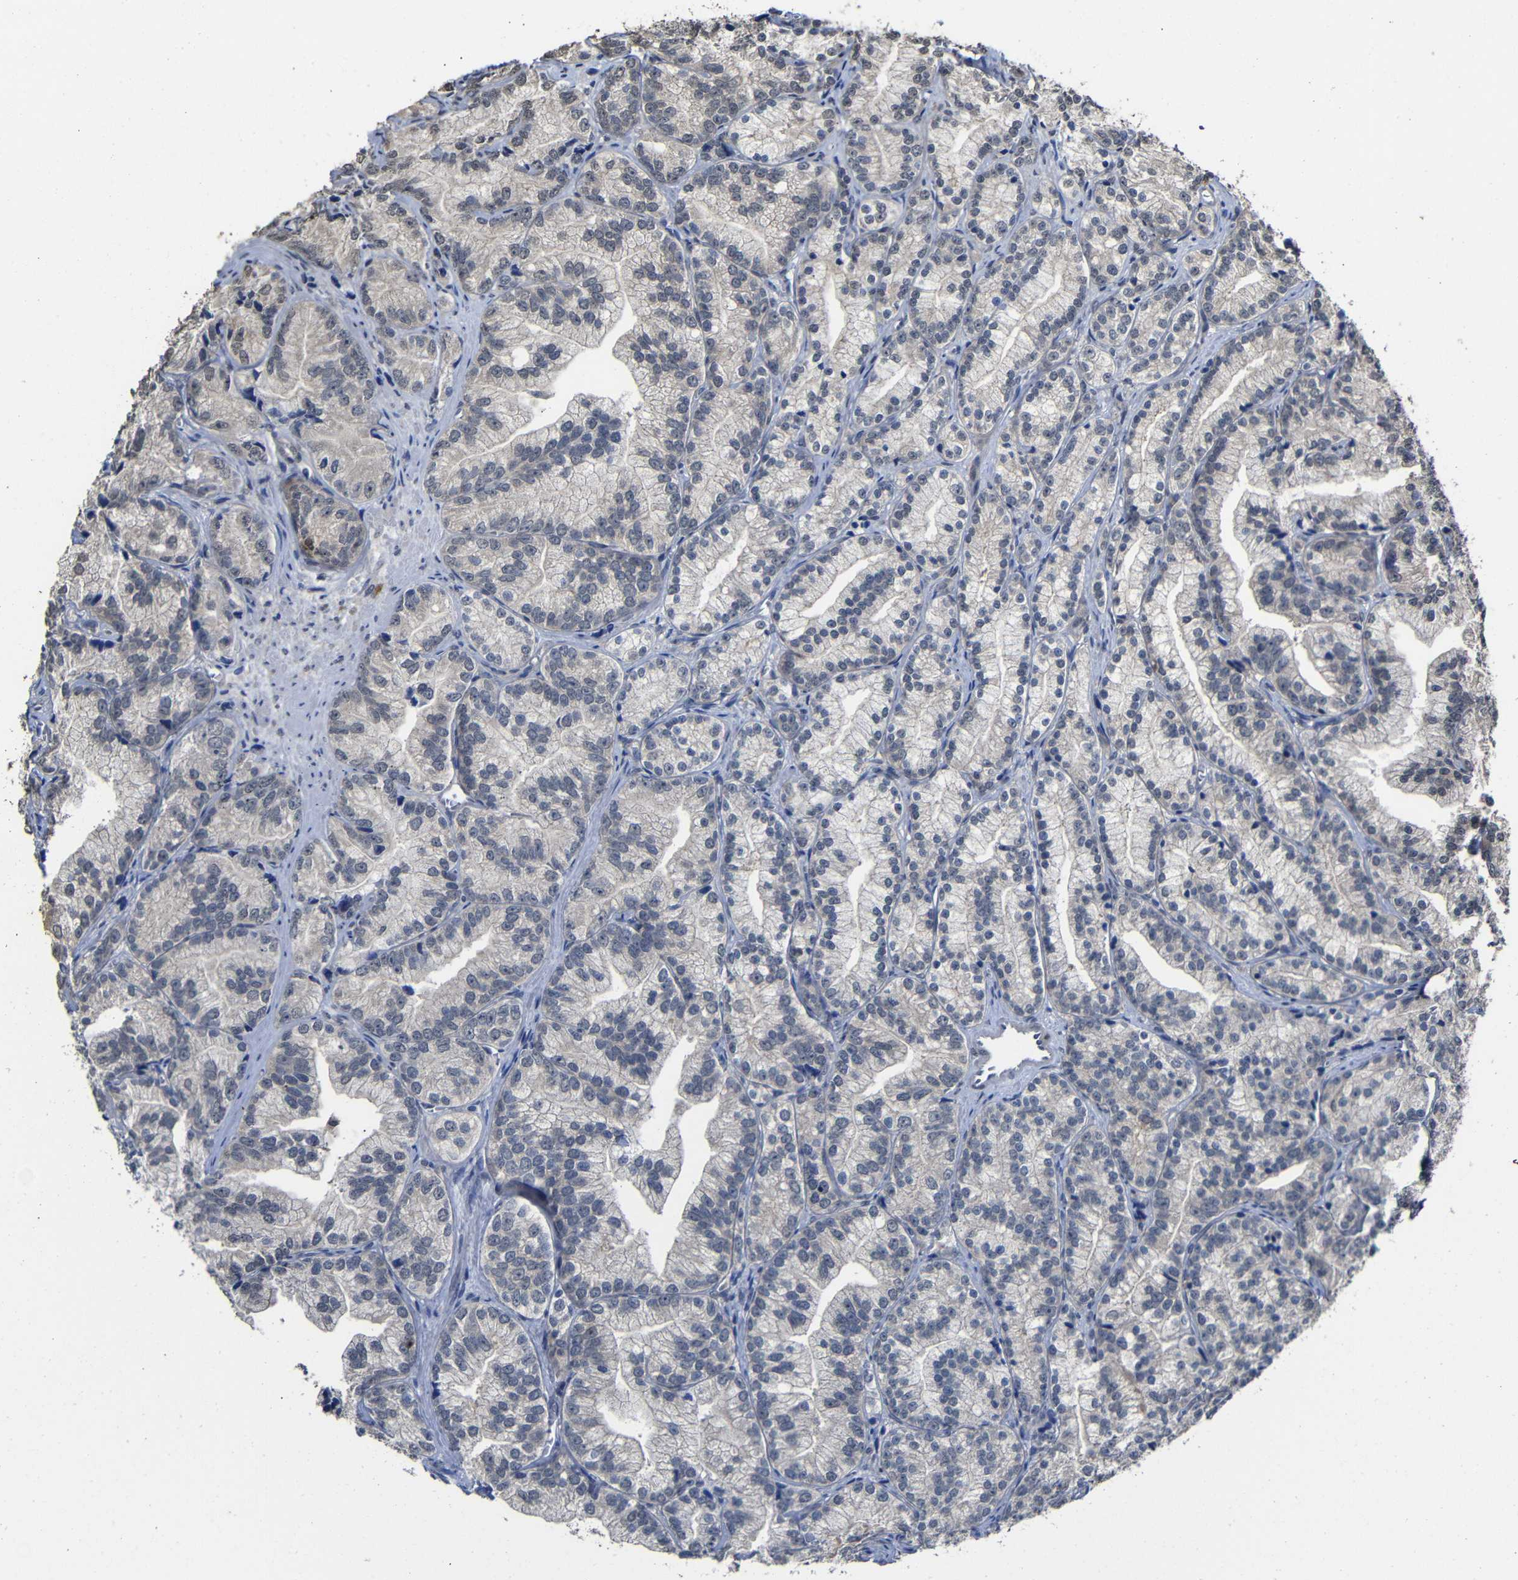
{"staining": {"intensity": "weak", "quantity": "<25%", "location": "cytoplasmic/membranous"}, "tissue": "prostate cancer", "cell_type": "Tumor cells", "image_type": "cancer", "snomed": [{"axis": "morphology", "description": "Adenocarcinoma, Low grade"}, {"axis": "topography", "description": "Prostate"}], "caption": "High power microscopy image of an immunohistochemistry (IHC) image of prostate adenocarcinoma (low-grade), revealing no significant staining in tumor cells.", "gene": "ATG12", "patient": {"sex": "male", "age": 89}}